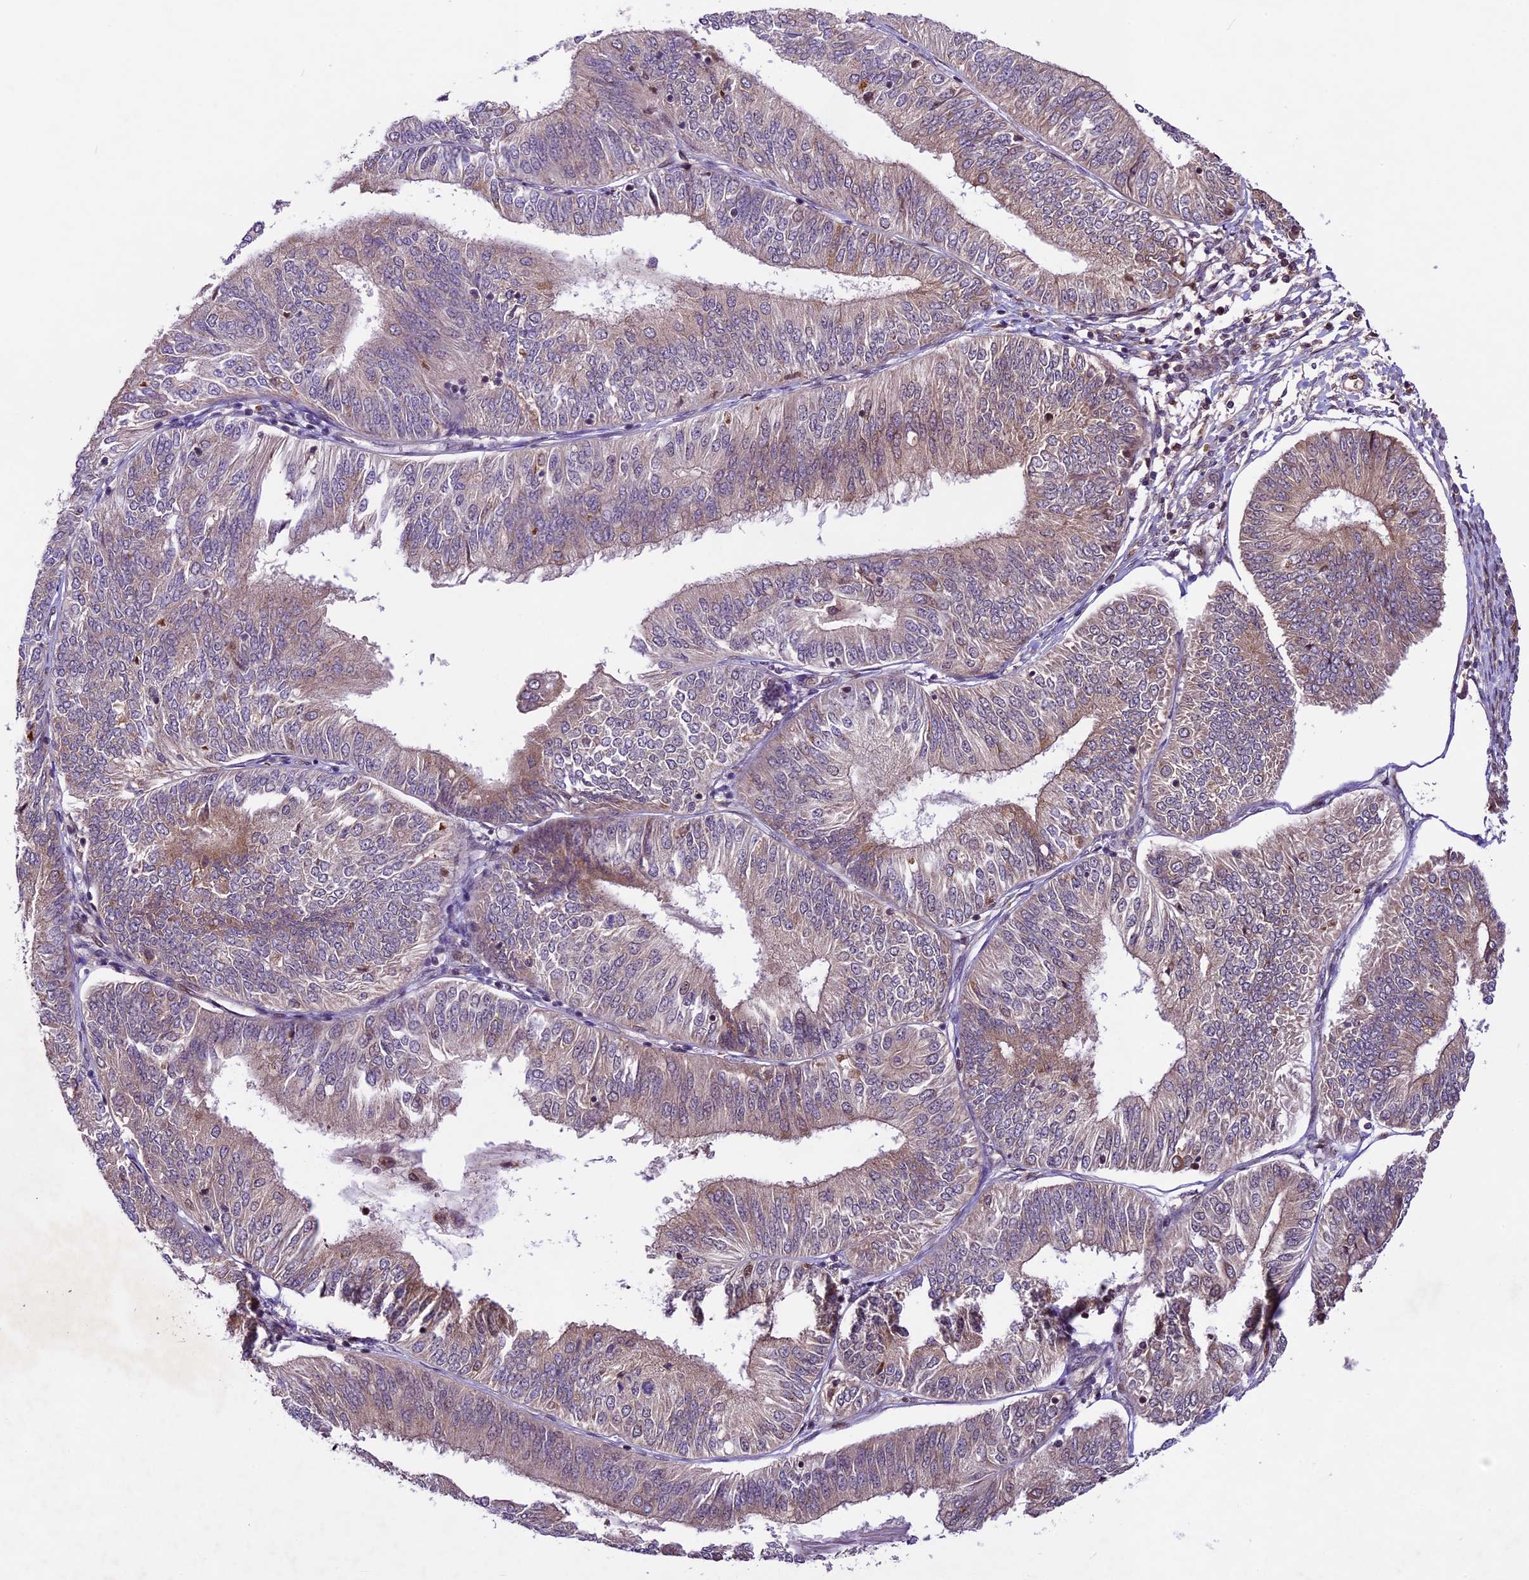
{"staining": {"intensity": "weak", "quantity": "25%-75%", "location": "cytoplasmic/membranous,nuclear"}, "tissue": "endometrial cancer", "cell_type": "Tumor cells", "image_type": "cancer", "snomed": [{"axis": "morphology", "description": "Adenocarcinoma, NOS"}, {"axis": "topography", "description": "Endometrium"}], "caption": "This photomicrograph reveals endometrial cancer stained with immunohistochemistry (IHC) to label a protein in brown. The cytoplasmic/membranous and nuclear of tumor cells show weak positivity for the protein. Nuclei are counter-stained blue.", "gene": "CCSER1", "patient": {"sex": "female", "age": 58}}